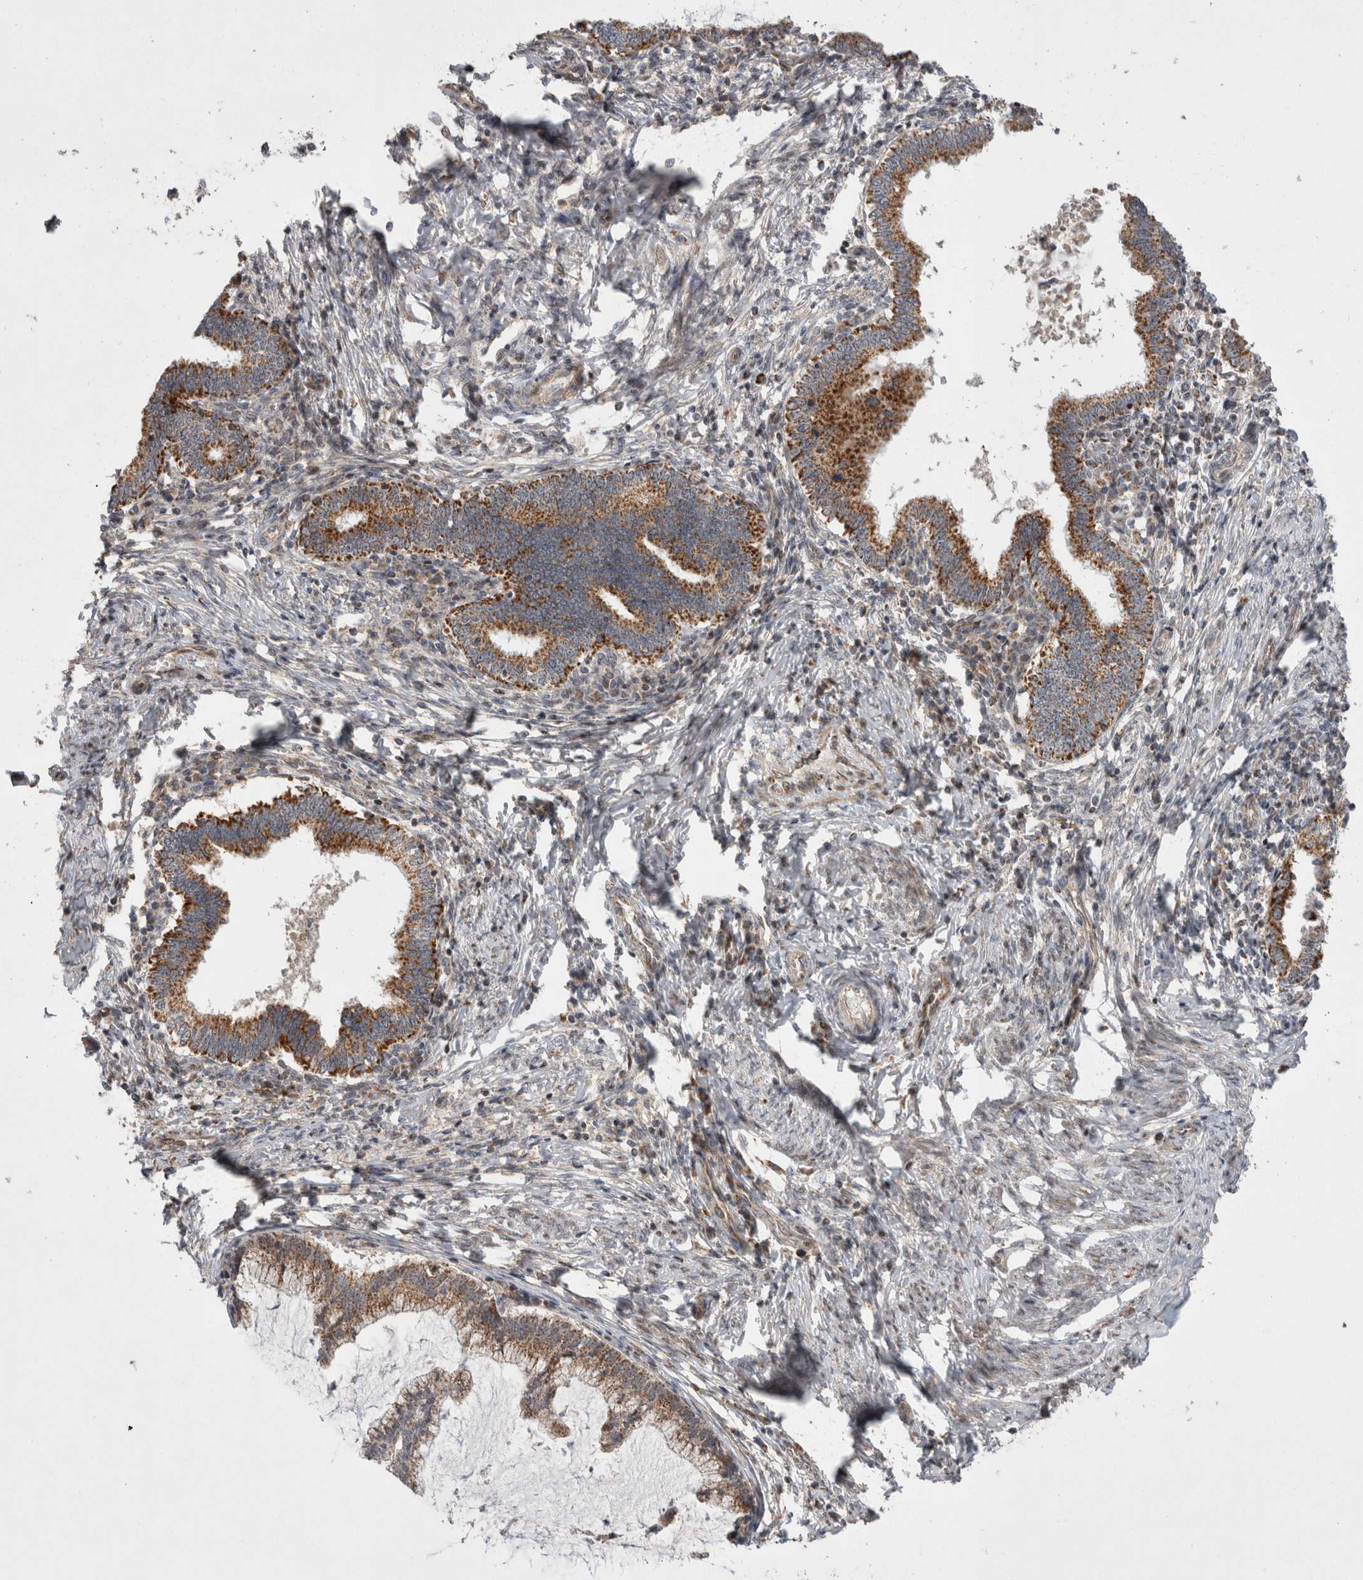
{"staining": {"intensity": "moderate", "quantity": ">75%", "location": "cytoplasmic/membranous"}, "tissue": "cervical cancer", "cell_type": "Tumor cells", "image_type": "cancer", "snomed": [{"axis": "morphology", "description": "Adenocarcinoma, NOS"}, {"axis": "topography", "description": "Cervix"}], "caption": "Moderate cytoplasmic/membranous protein staining is appreciated in approximately >75% of tumor cells in cervical adenocarcinoma.", "gene": "MRPL37", "patient": {"sex": "female", "age": 36}}